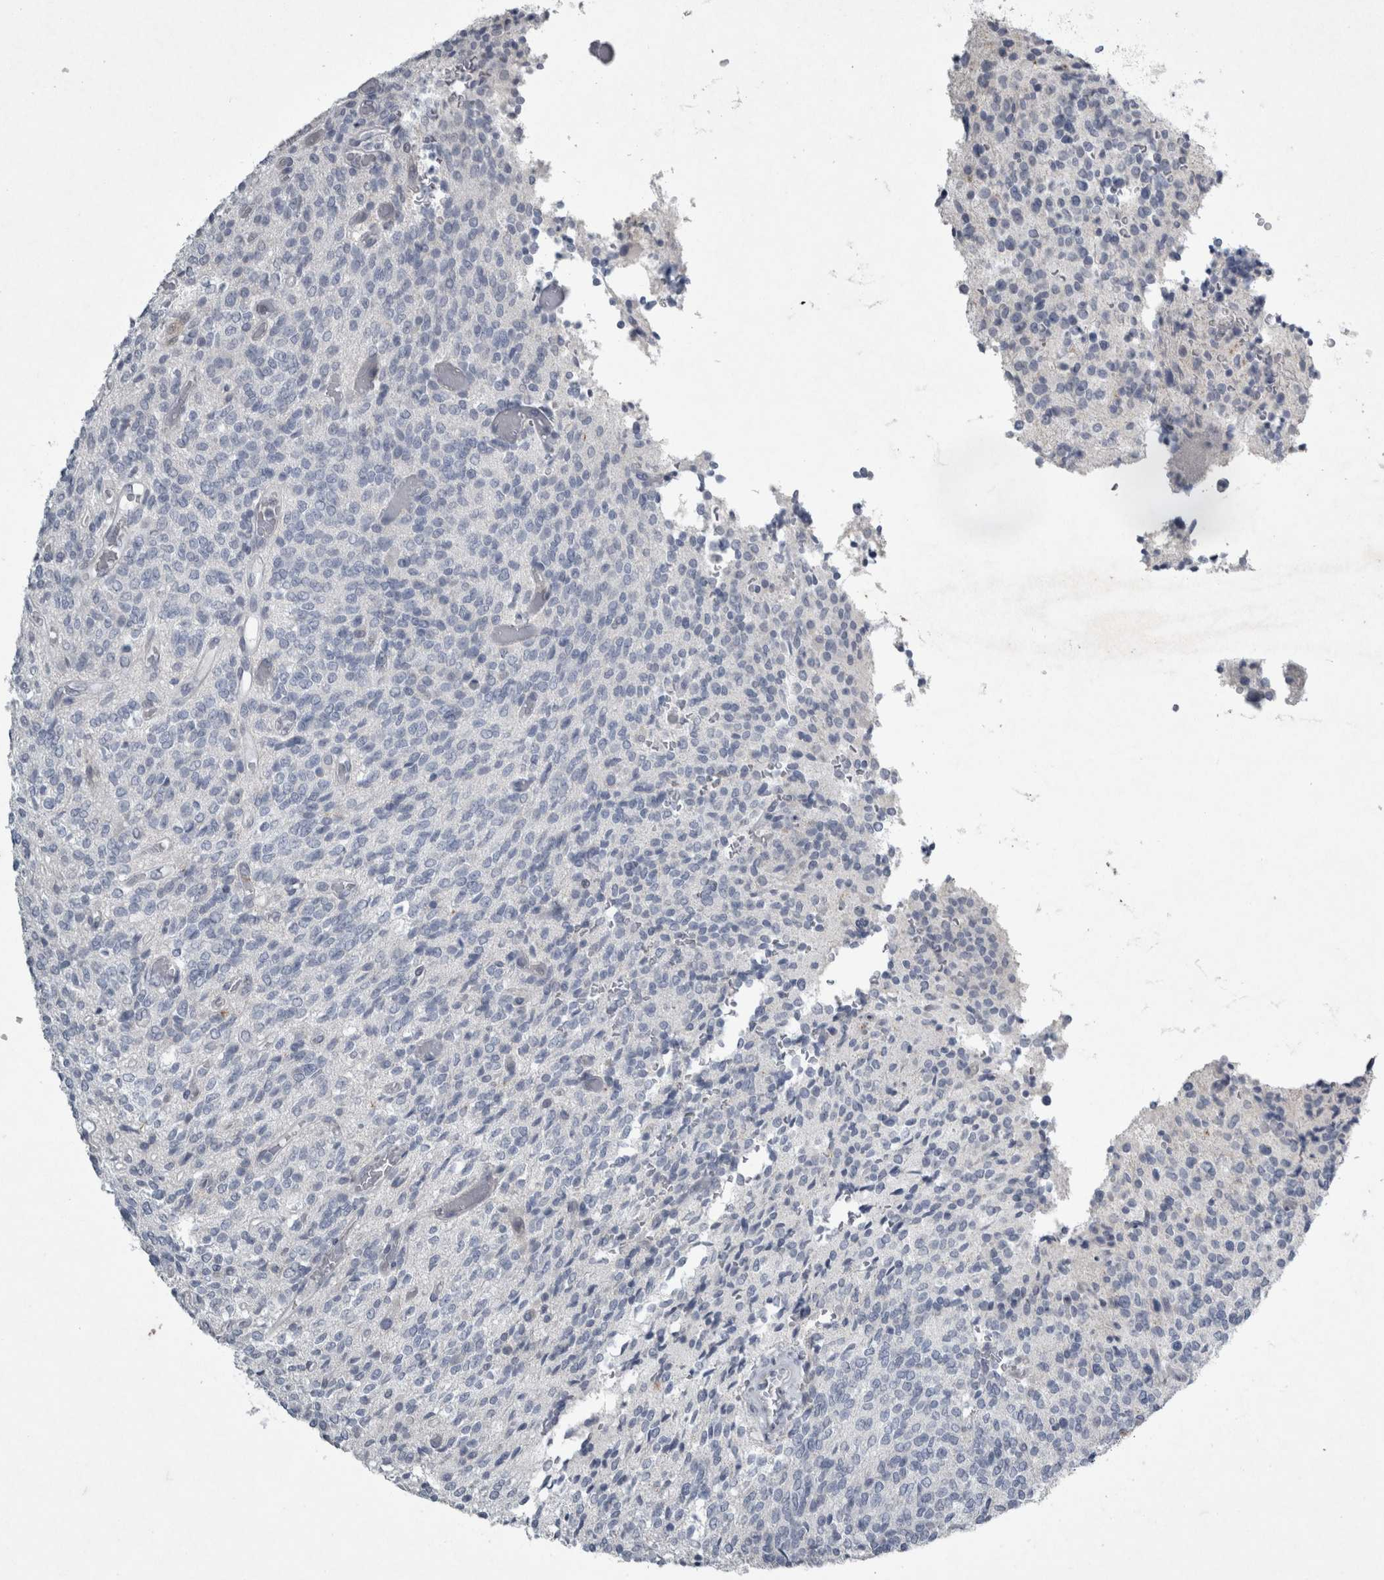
{"staining": {"intensity": "negative", "quantity": "none", "location": "none"}, "tissue": "glioma", "cell_type": "Tumor cells", "image_type": "cancer", "snomed": [{"axis": "morphology", "description": "Glioma, malignant, High grade"}, {"axis": "topography", "description": "Brain"}], "caption": "Immunohistochemistry (IHC) photomicrograph of human malignant glioma (high-grade) stained for a protein (brown), which displays no positivity in tumor cells. (DAB (3,3'-diaminobenzidine) immunohistochemistry, high magnification).", "gene": "PDX1", "patient": {"sex": "male", "age": 34}}